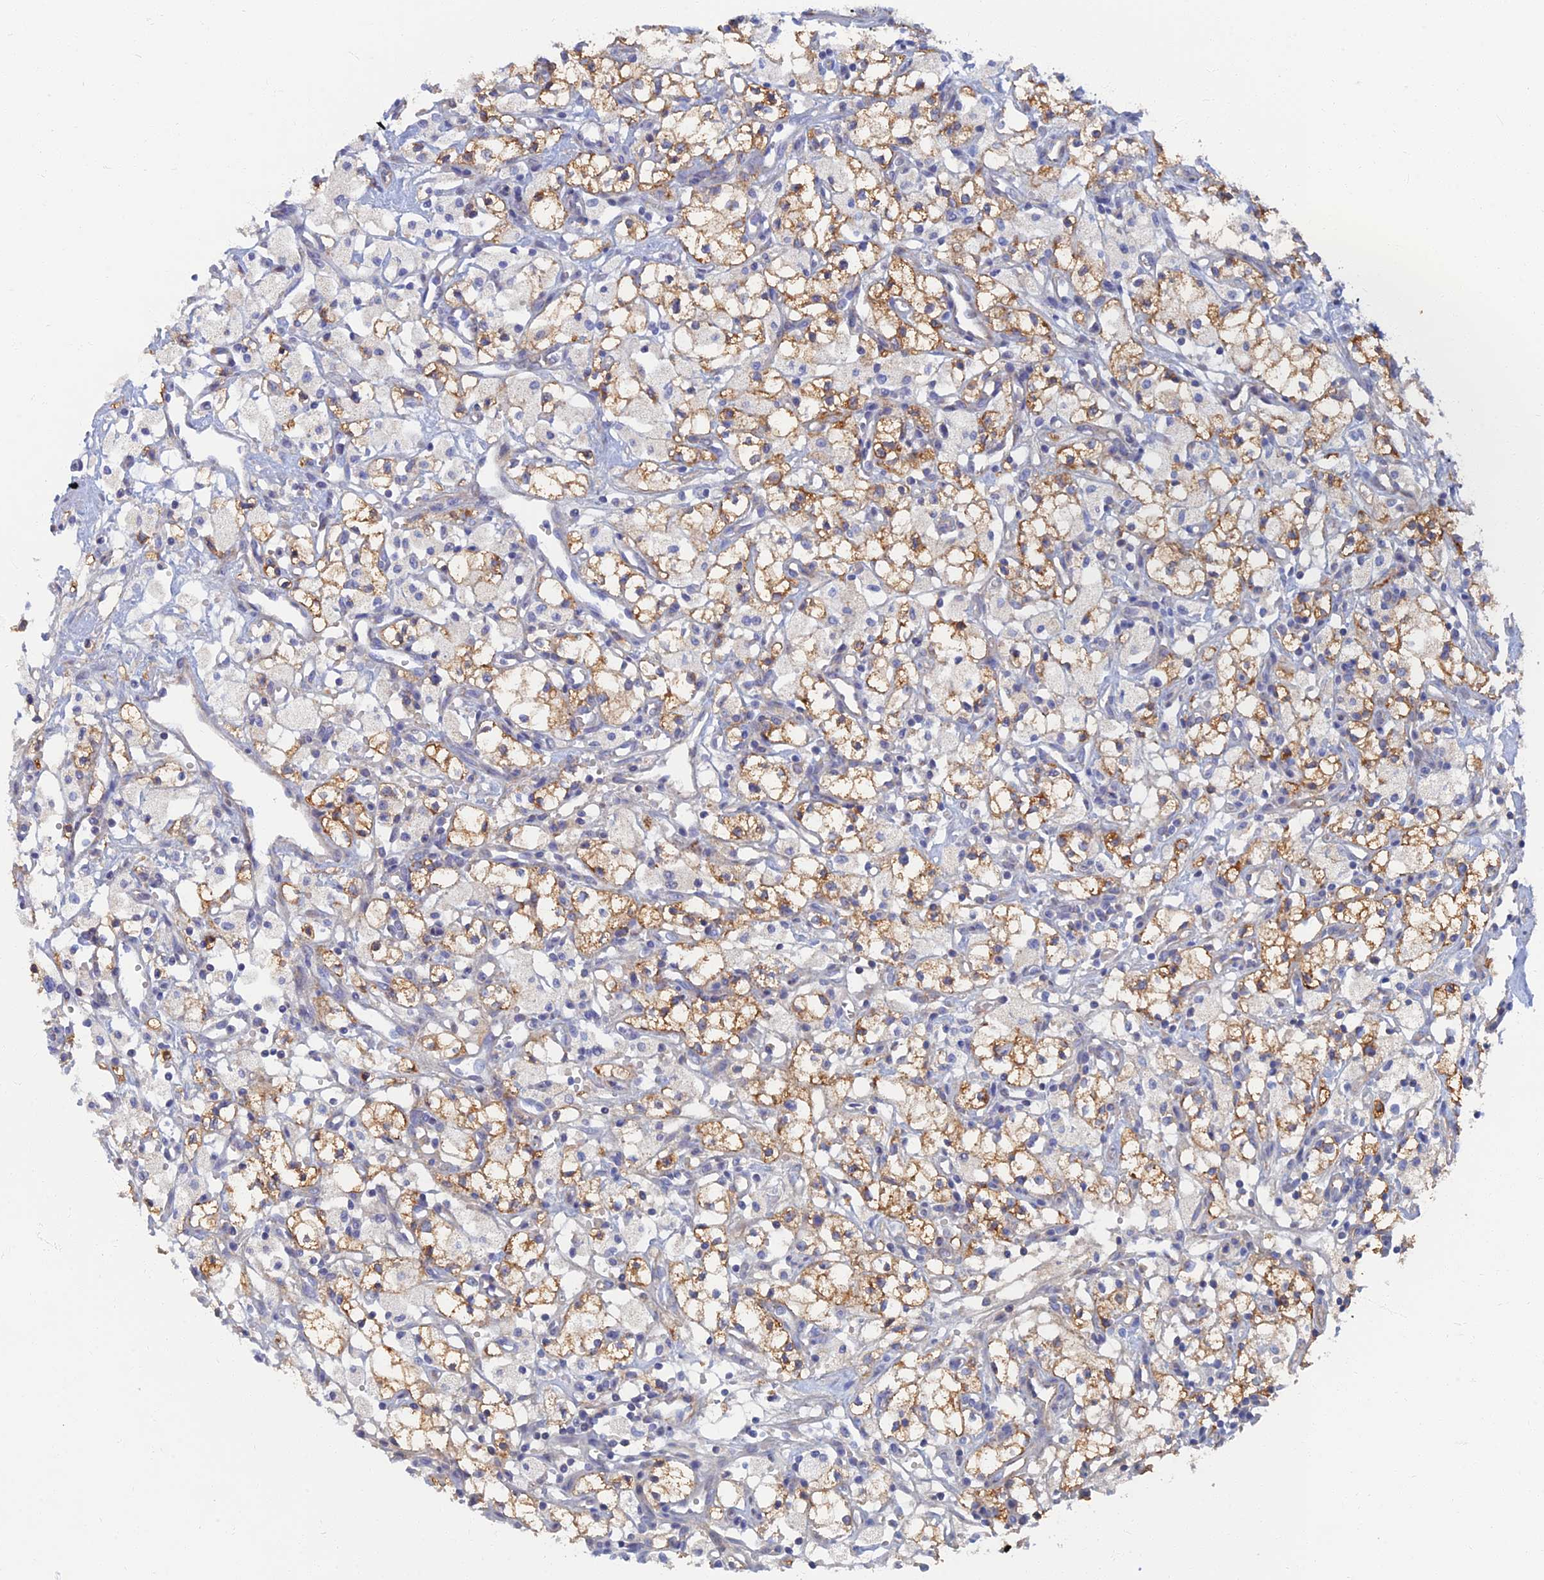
{"staining": {"intensity": "moderate", "quantity": ">75%", "location": "cytoplasmic/membranous"}, "tissue": "renal cancer", "cell_type": "Tumor cells", "image_type": "cancer", "snomed": [{"axis": "morphology", "description": "Adenocarcinoma, NOS"}, {"axis": "topography", "description": "Kidney"}], "caption": "Tumor cells display medium levels of moderate cytoplasmic/membranous positivity in approximately >75% of cells in human renal cancer (adenocarcinoma). The staining is performed using DAB (3,3'-diaminobenzidine) brown chromogen to label protein expression. The nuclei are counter-stained blue using hematoxylin.", "gene": "TMEM44", "patient": {"sex": "male", "age": 59}}